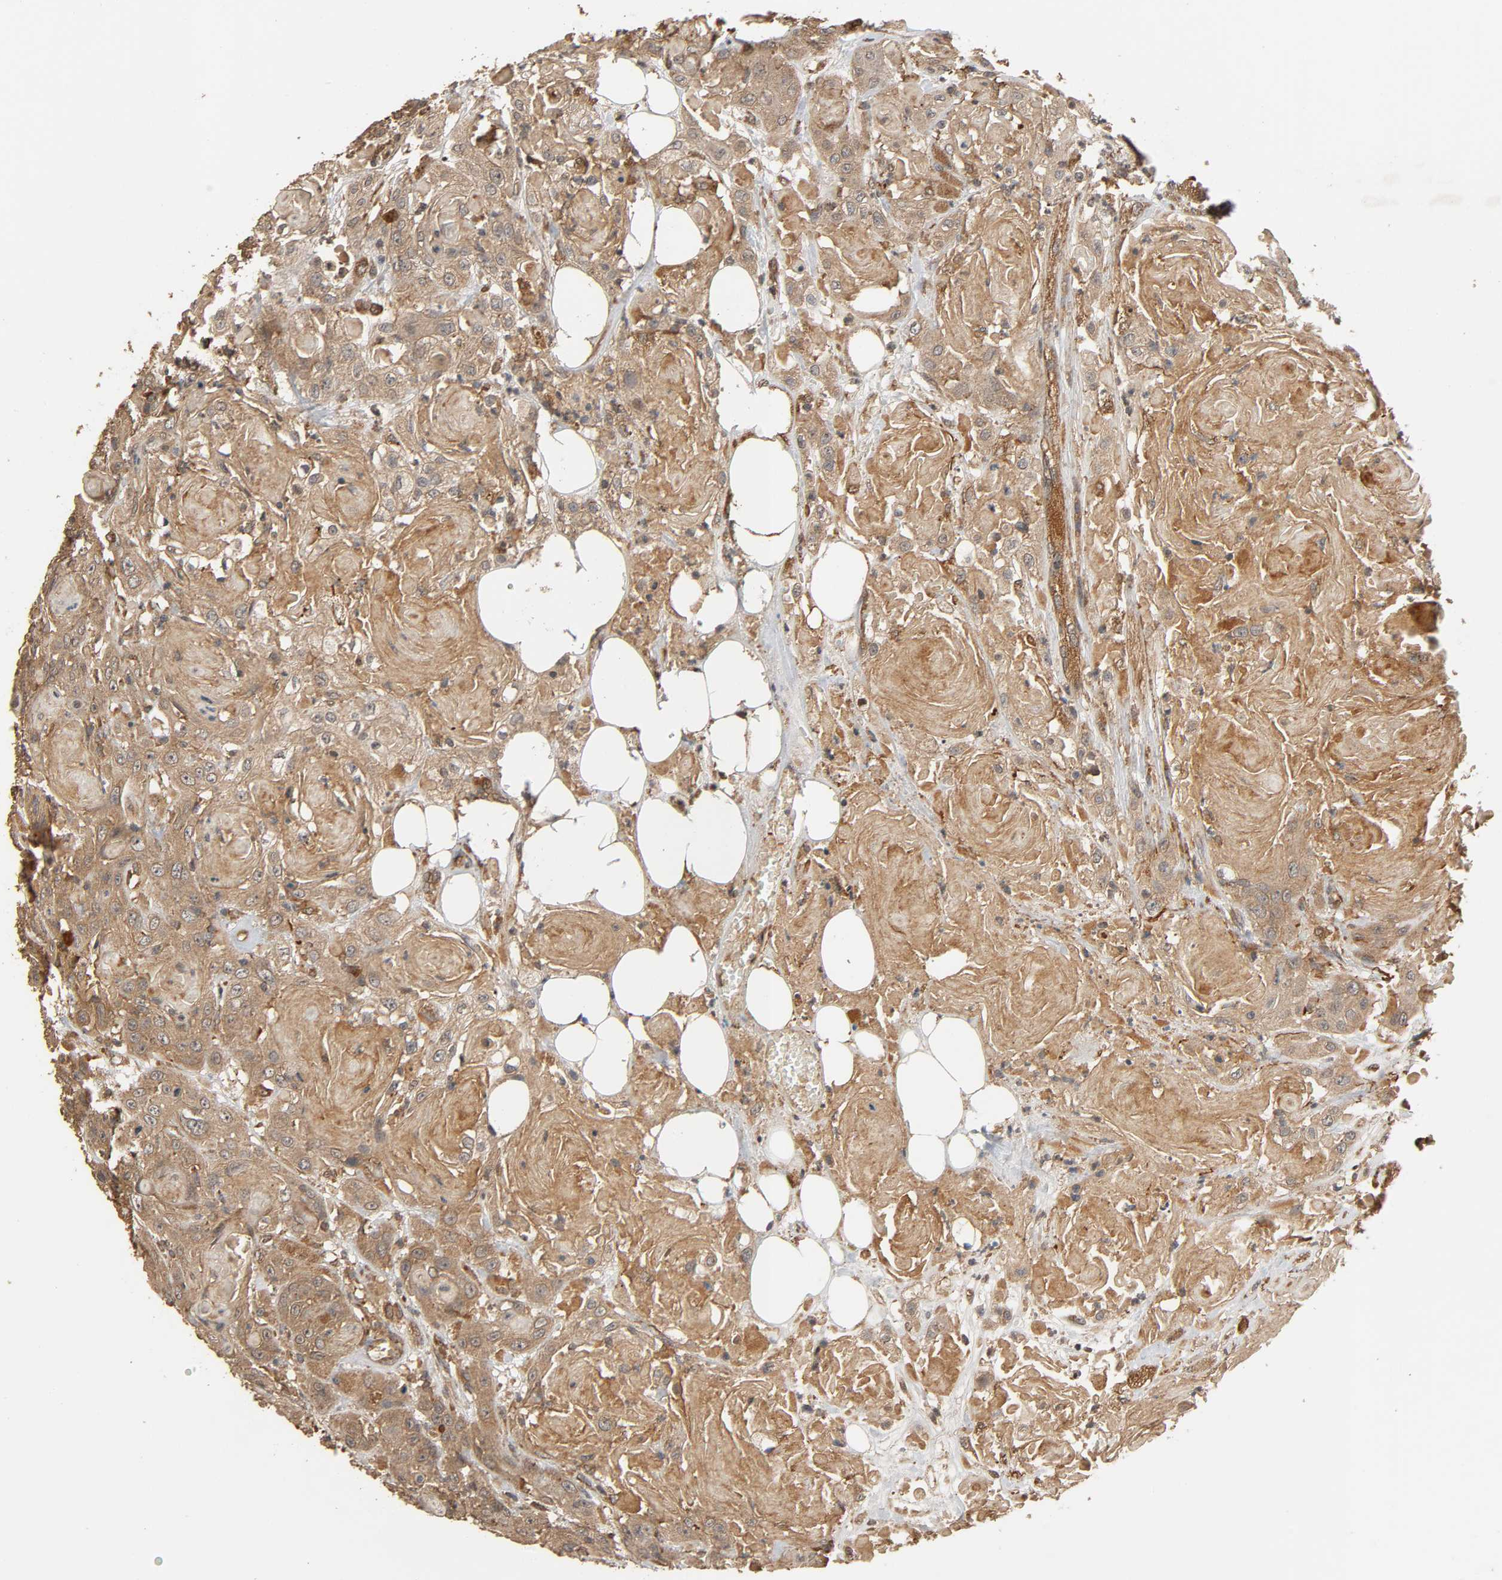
{"staining": {"intensity": "moderate", "quantity": ">75%", "location": "cytoplasmic/membranous"}, "tissue": "head and neck cancer", "cell_type": "Tumor cells", "image_type": "cancer", "snomed": [{"axis": "morphology", "description": "Squamous cell carcinoma, NOS"}, {"axis": "topography", "description": "Head-Neck"}], "caption": "A high-resolution histopathology image shows immunohistochemistry staining of head and neck squamous cell carcinoma, which reveals moderate cytoplasmic/membranous staining in approximately >75% of tumor cells.", "gene": "MAP3K8", "patient": {"sex": "female", "age": 84}}